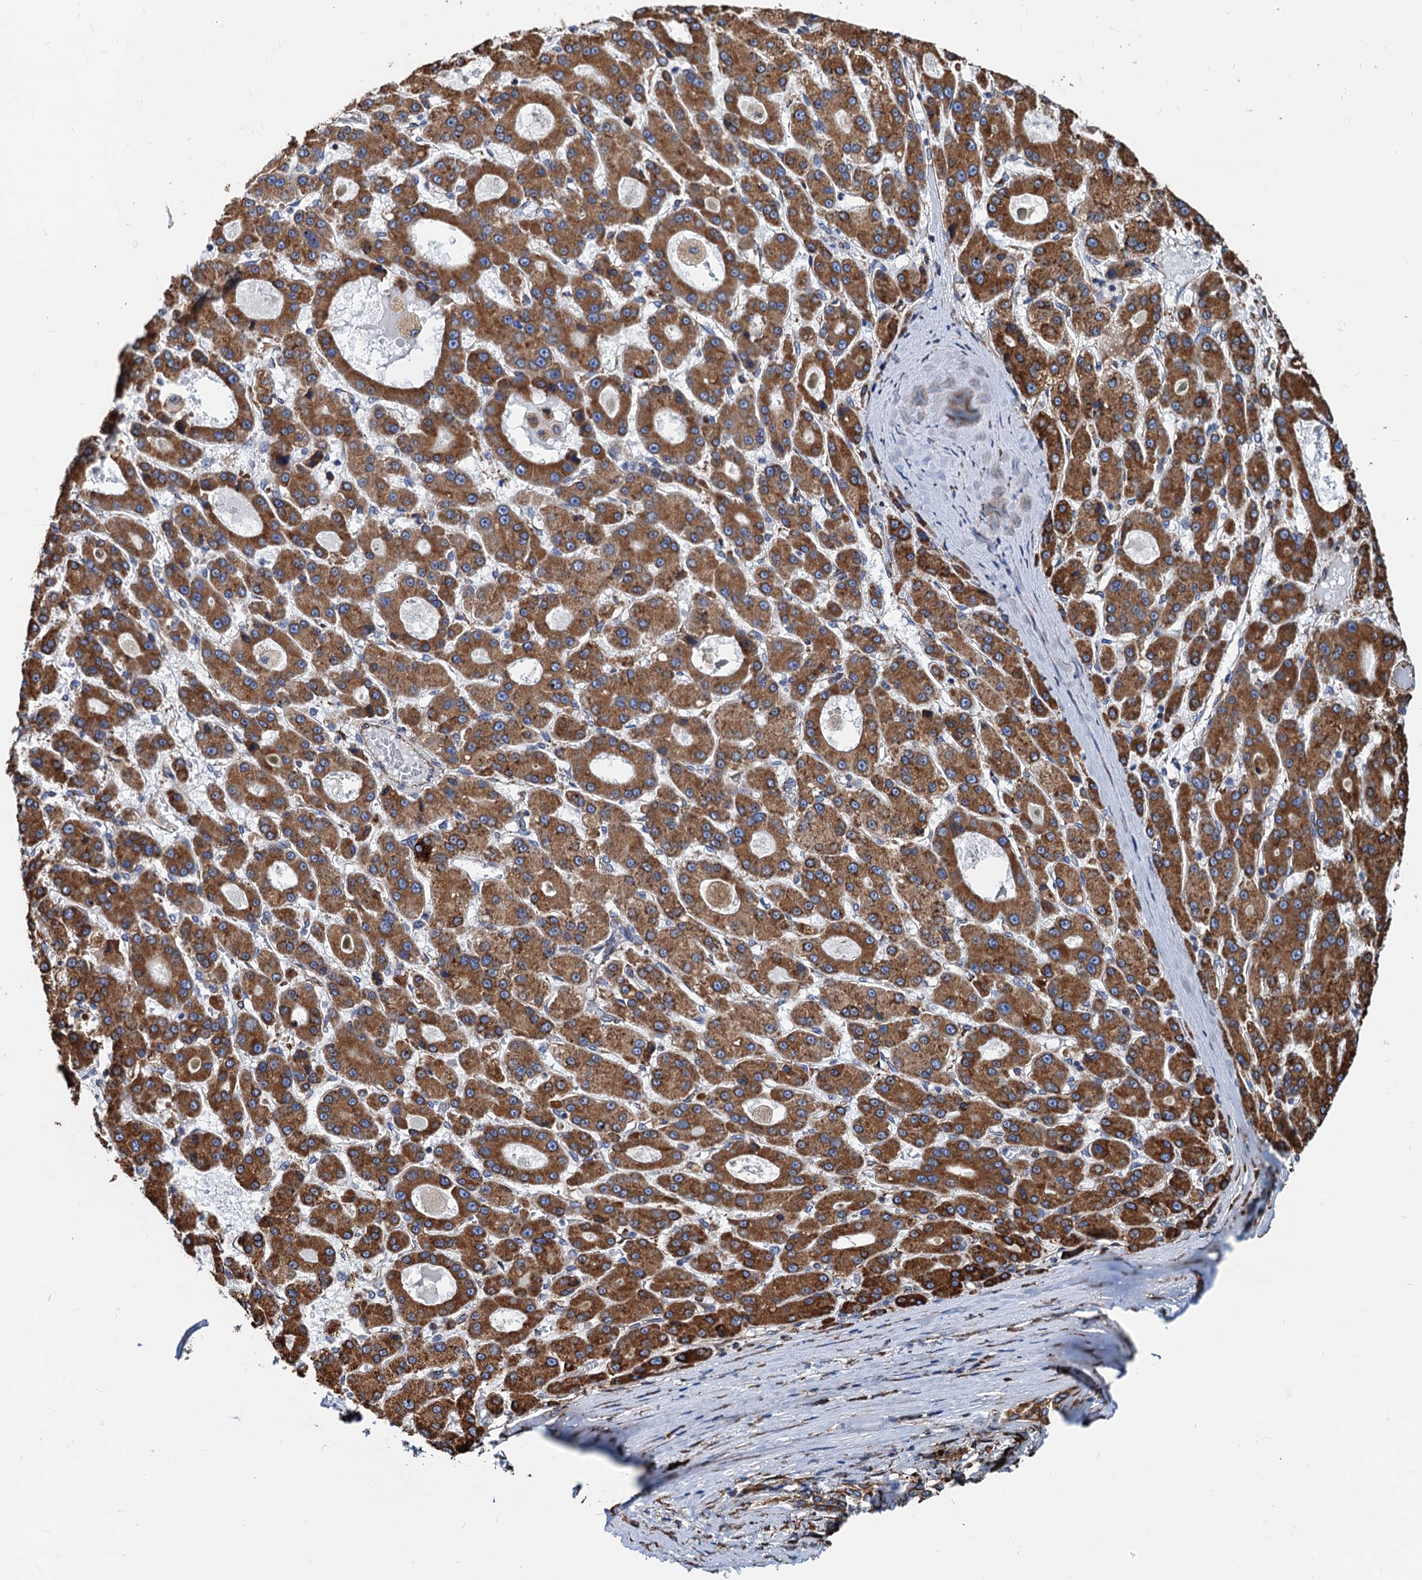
{"staining": {"intensity": "moderate", "quantity": ">75%", "location": "cytoplasmic/membranous"}, "tissue": "liver cancer", "cell_type": "Tumor cells", "image_type": "cancer", "snomed": [{"axis": "morphology", "description": "Carcinoma, Hepatocellular, NOS"}, {"axis": "topography", "description": "Liver"}], "caption": "Immunohistochemical staining of liver cancer shows medium levels of moderate cytoplasmic/membranous staining in approximately >75% of tumor cells.", "gene": "HSPA5", "patient": {"sex": "male", "age": 70}}